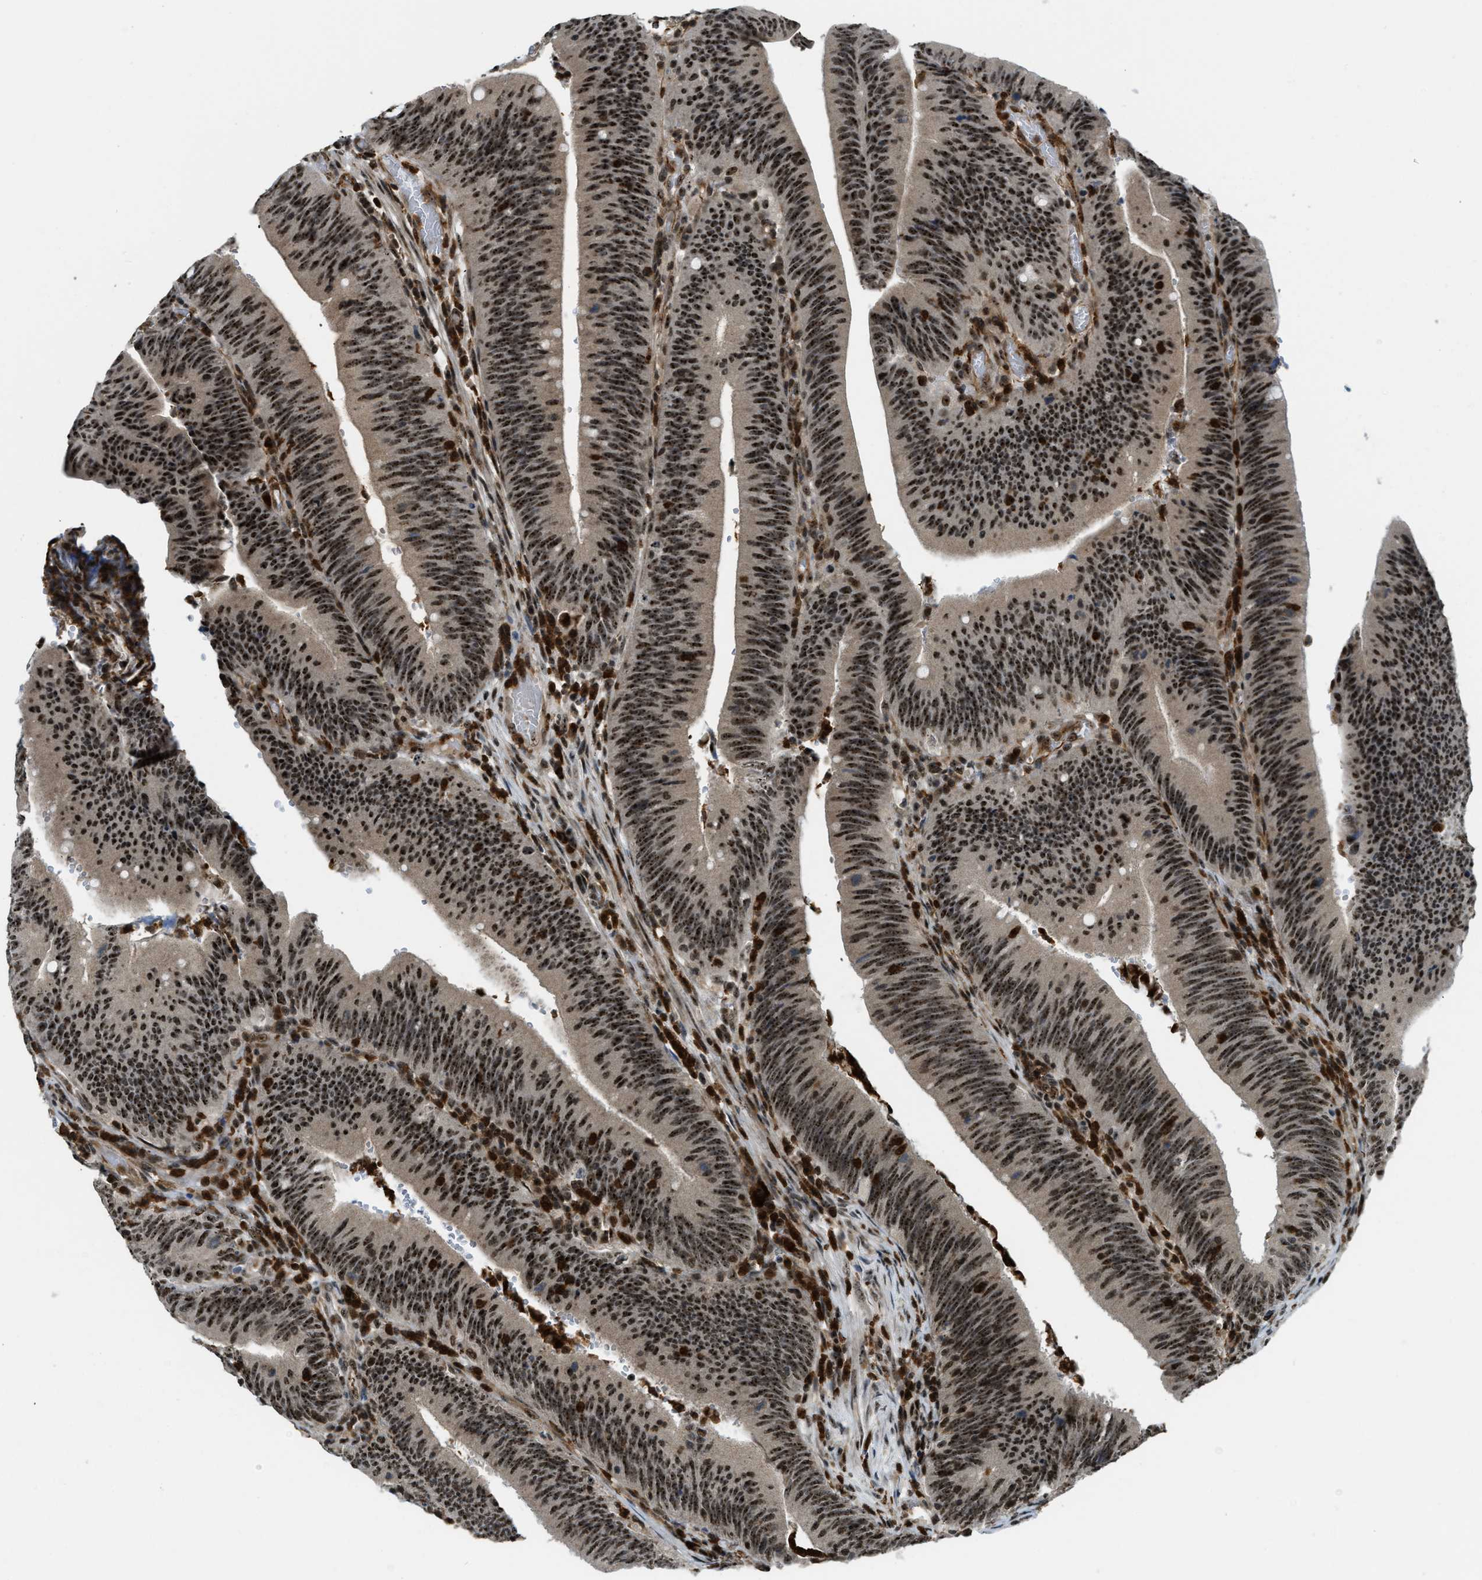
{"staining": {"intensity": "strong", "quantity": ">75%", "location": "nuclear"}, "tissue": "colorectal cancer", "cell_type": "Tumor cells", "image_type": "cancer", "snomed": [{"axis": "morphology", "description": "Normal tissue, NOS"}, {"axis": "morphology", "description": "Adenocarcinoma, NOS"}, {"axis": "topography", "description": "Rectum"}], "caption": "Immunohistochemistry (IHC) (DAB (3,3'-diaminobenzidine)) staining of human colorectal adenocarcinoma reveals strong nuclear protein expression in about >75% of tumor cells. (DAB (3,3'-diaminobenzidine) IHC with brightfield microscopy, high magnification).", "gene": "E2F1", "patient": {"sex": "female", "age": 66}}